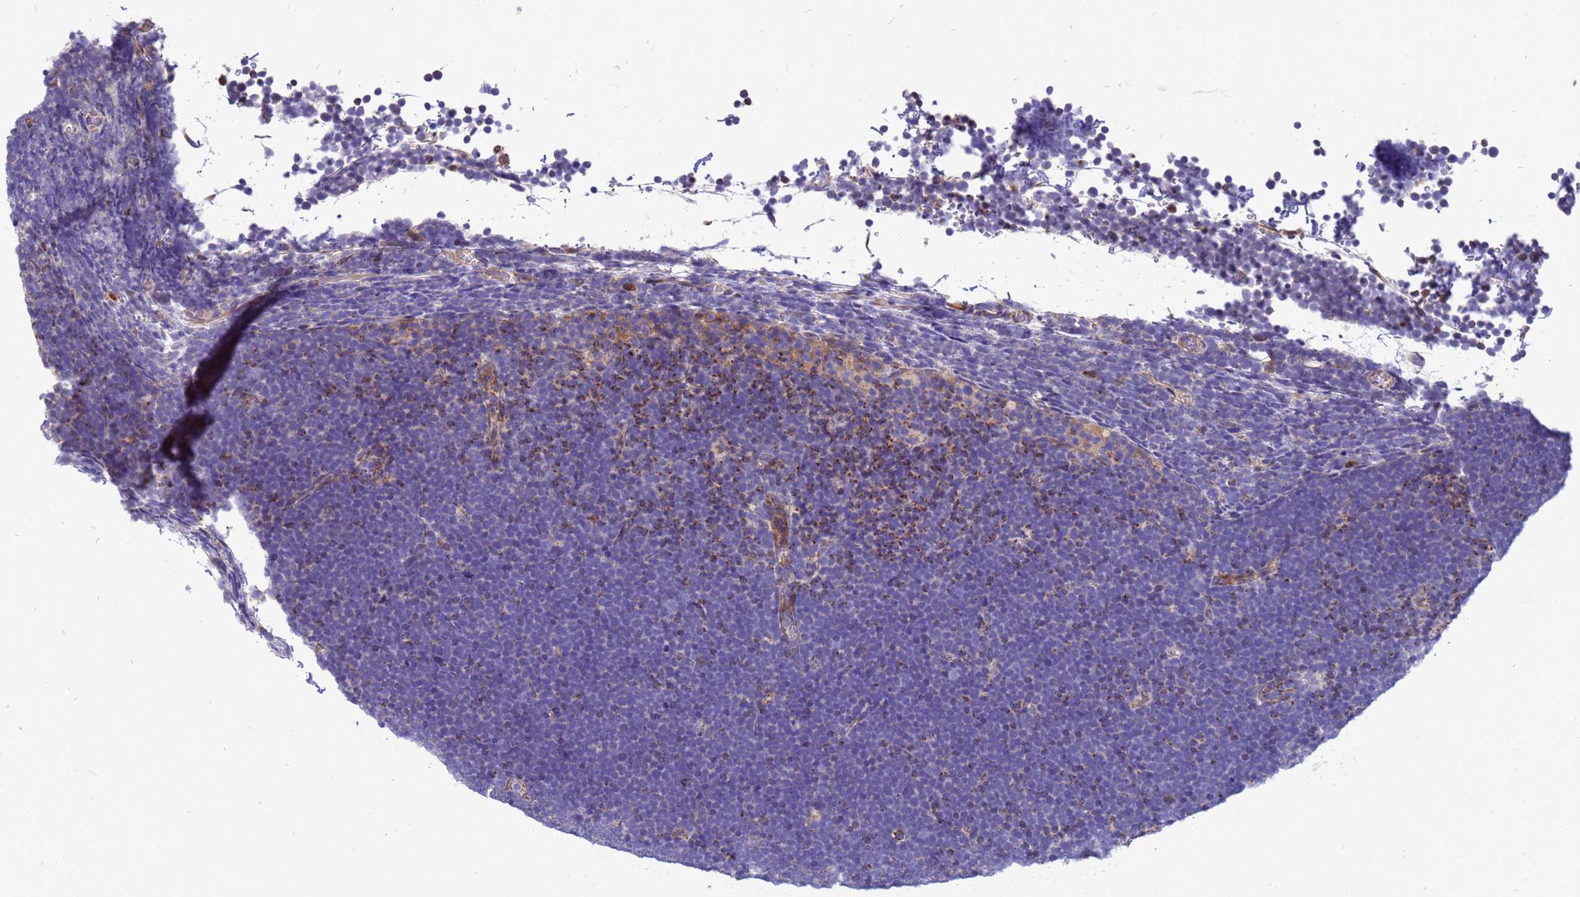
{"staining": {"intensity": "negative", "quantity": "none", "location": "none"}, "tissue": "lymphoma", "cell_type": "Tumor cells", "image_type": "cancer", "snomed": [{"axis": "morphology", "description": "Malignant lymphoma, non-Hodgkin's type, High grade"}, {"axis": "topography", "description": "Lymph node"}], "caption": "The histopathology image demonstrates no significant staining in tumor cells of lymphoma.", "gene": "CMC4", "patient": {"sex": "male", "age": 13}}